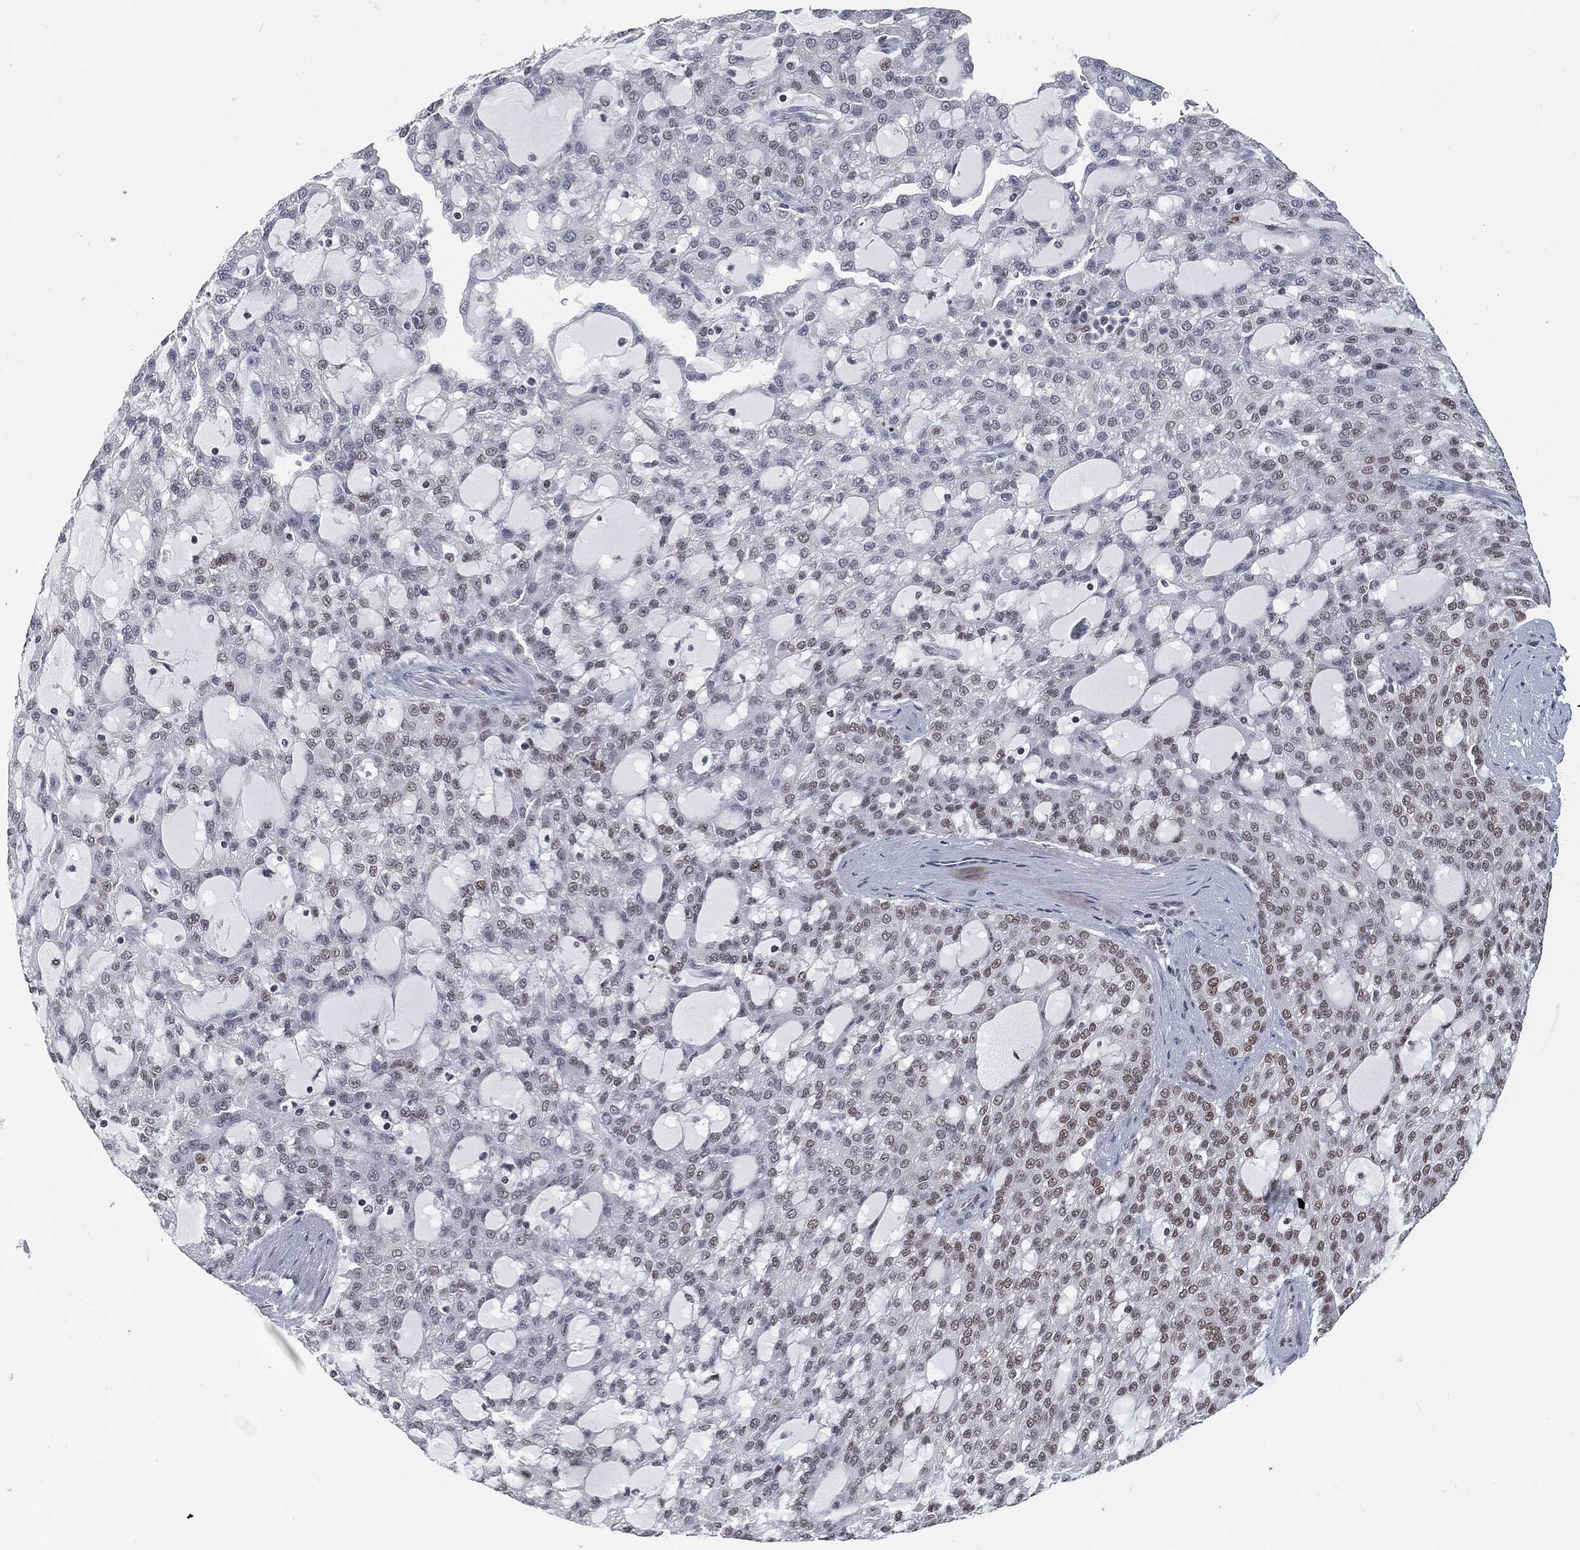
{"staining": {"intensity": "negative", "quantity": "none", "location": "none"}, "tissue": "renal cancer", "cell_type": "Tumor cells", "image_type": "cancer", "snomed": [{"axis": "morphology", "description": "Adenocarcinoma, NOS"}, {"axis": "topography", "description": "Kidney"}], "caption": "High power microscopy image of an IHC image of renal adenocarcinoma, revealing no significant expression in tumor cells. (Stains: DAB IHC with hematoxylin counter stain, Microscopy: brightfield microscopy at high magnification).", "gene": "ANXA1", "patient": {"sex": "male", "age": 63}}